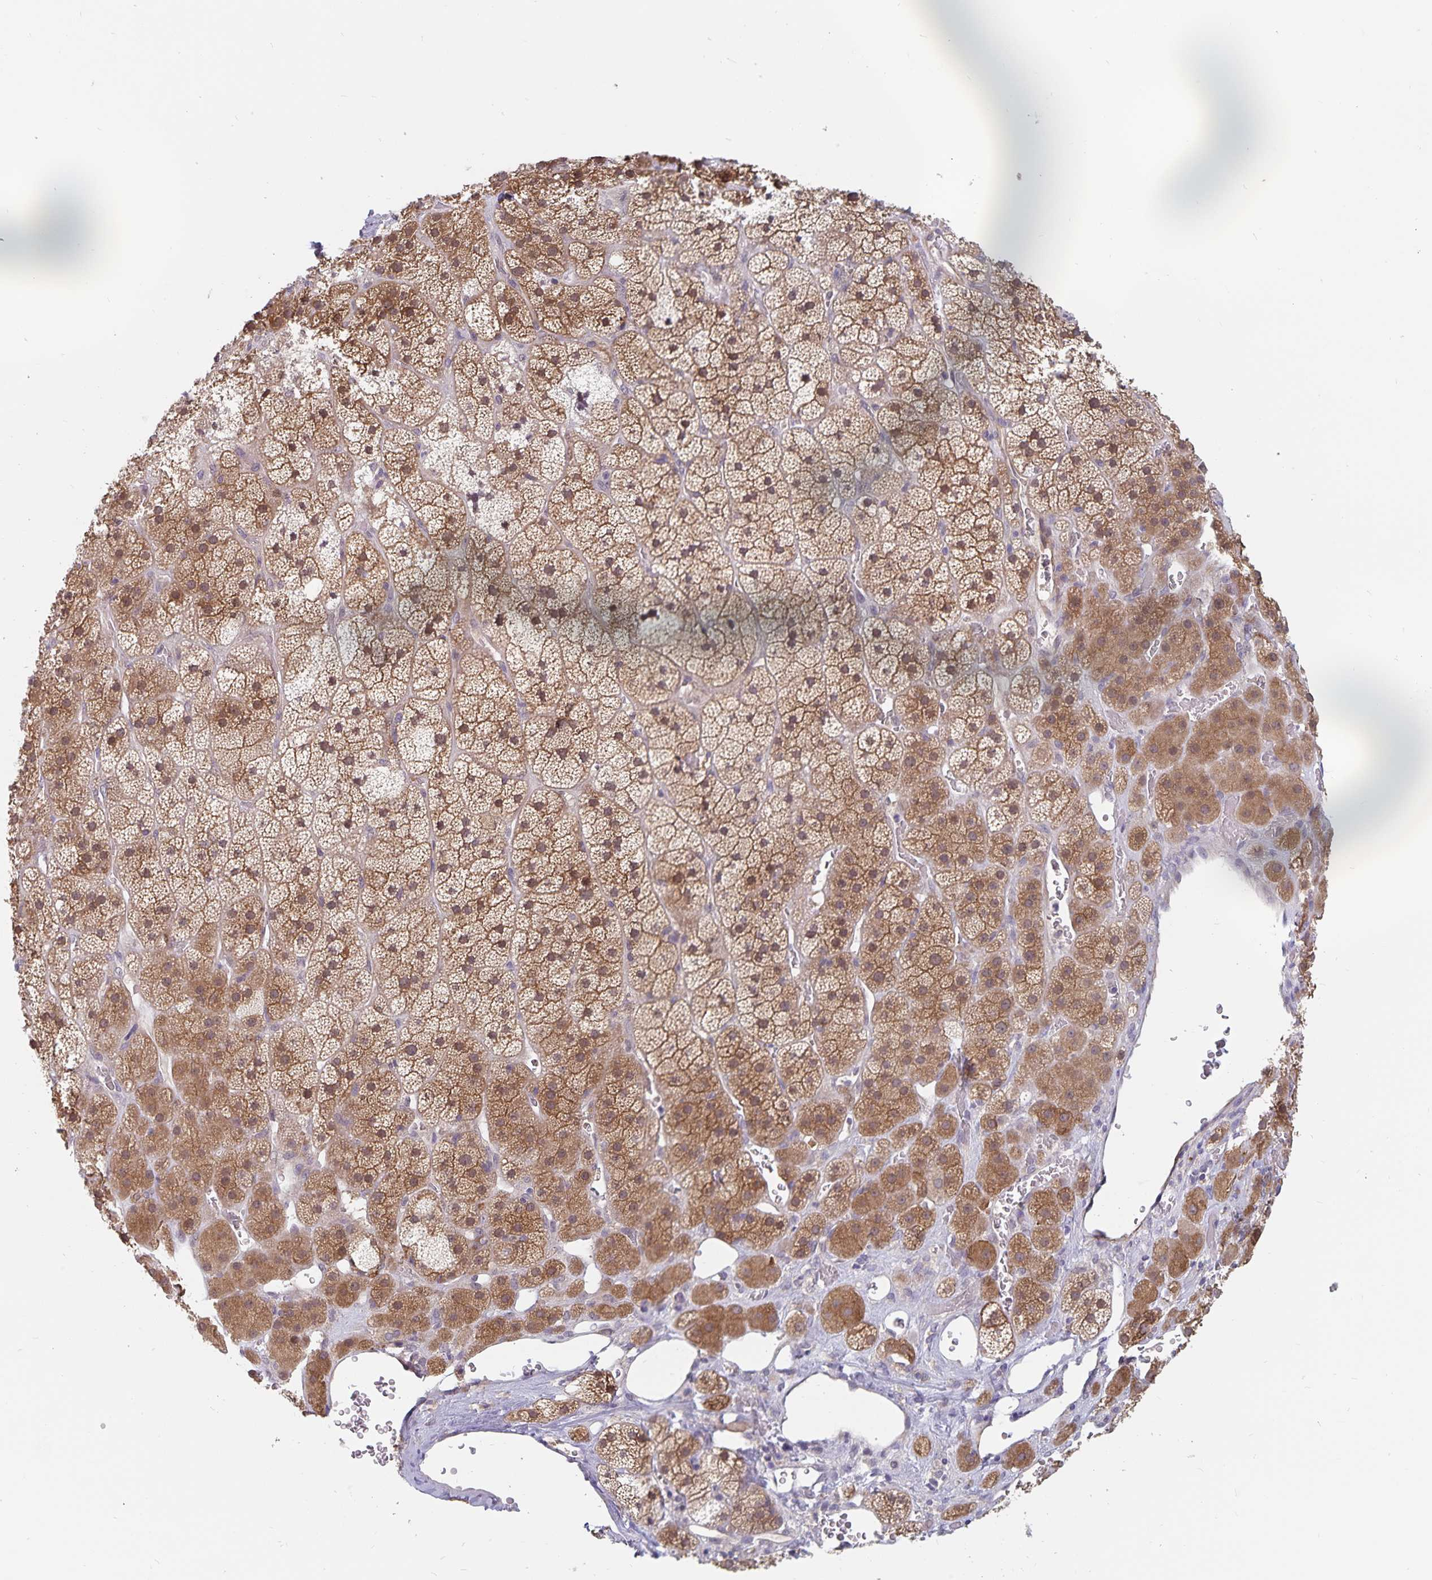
{"staining": {"intensity": "moderate", "quantity": ">75%", "location": "cytoplasmic/membranous"}, "tissue": "adrenal gland", "cell_type": "Glandular cells", "image_type": "normal", "snomed": [{"axis": "morphology", "description": "Normal tissue, NOS"}, {"axis": "topography", "description": "Adrenal gland"}], "caption": "This photomicrograph exhibits unremarkable adrenal gland stained with immunohistochemistry (IHC) to label a protein in brown. The cytoplasmic/membranous of glandular cells show moderate positivity for the protein. Nuclei are counter-stained blue.", "gene": "BAG6", "patient": {"sex": "male", "age": 57}}